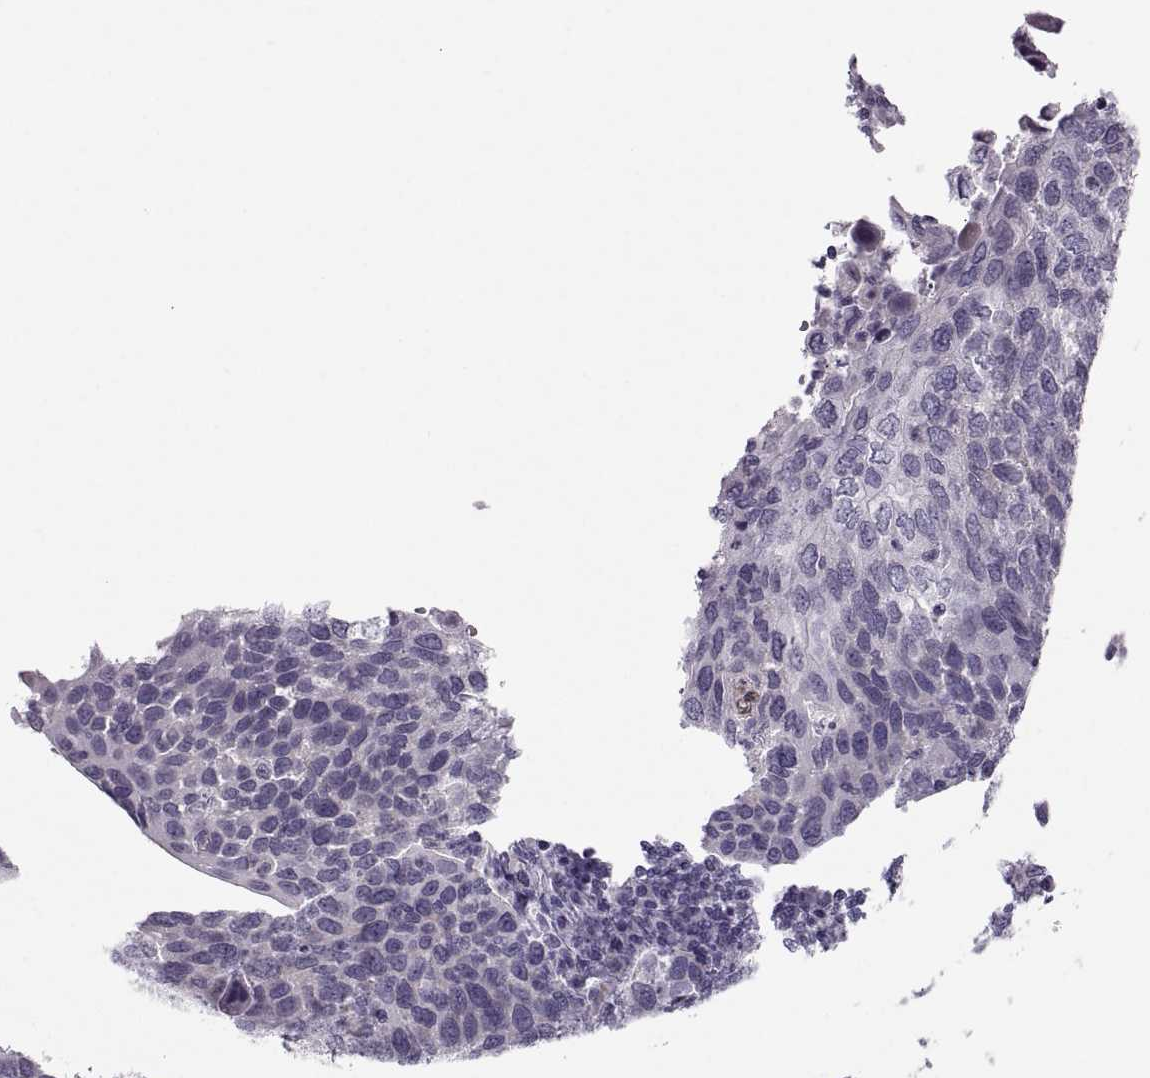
{"staining": {"intensity": "negative", "quantity": "none", "location": "none"}, "tissue": "cervical cancer", "cell_type": "Tumor cells", "image_type": "cancer", "snomed": [{"axis": "morphology", "description": "Squamous cell carcinoma, NOS"}, {"axis": "topography", "description": "Cervix"}], "caption": "A photomicrograph of cervical cancer (squamous cell carcinoma) stained for a protein exhibits no brown staining in tumor cells. Brightfield microscopy of IHC stained with DAB (3,3'-diaminobenzidine) (brown) and hematoxylin (blue), captured at high magnification.", "gene": "QRICH2", "patient": {"sex": "female", "age": 54}}